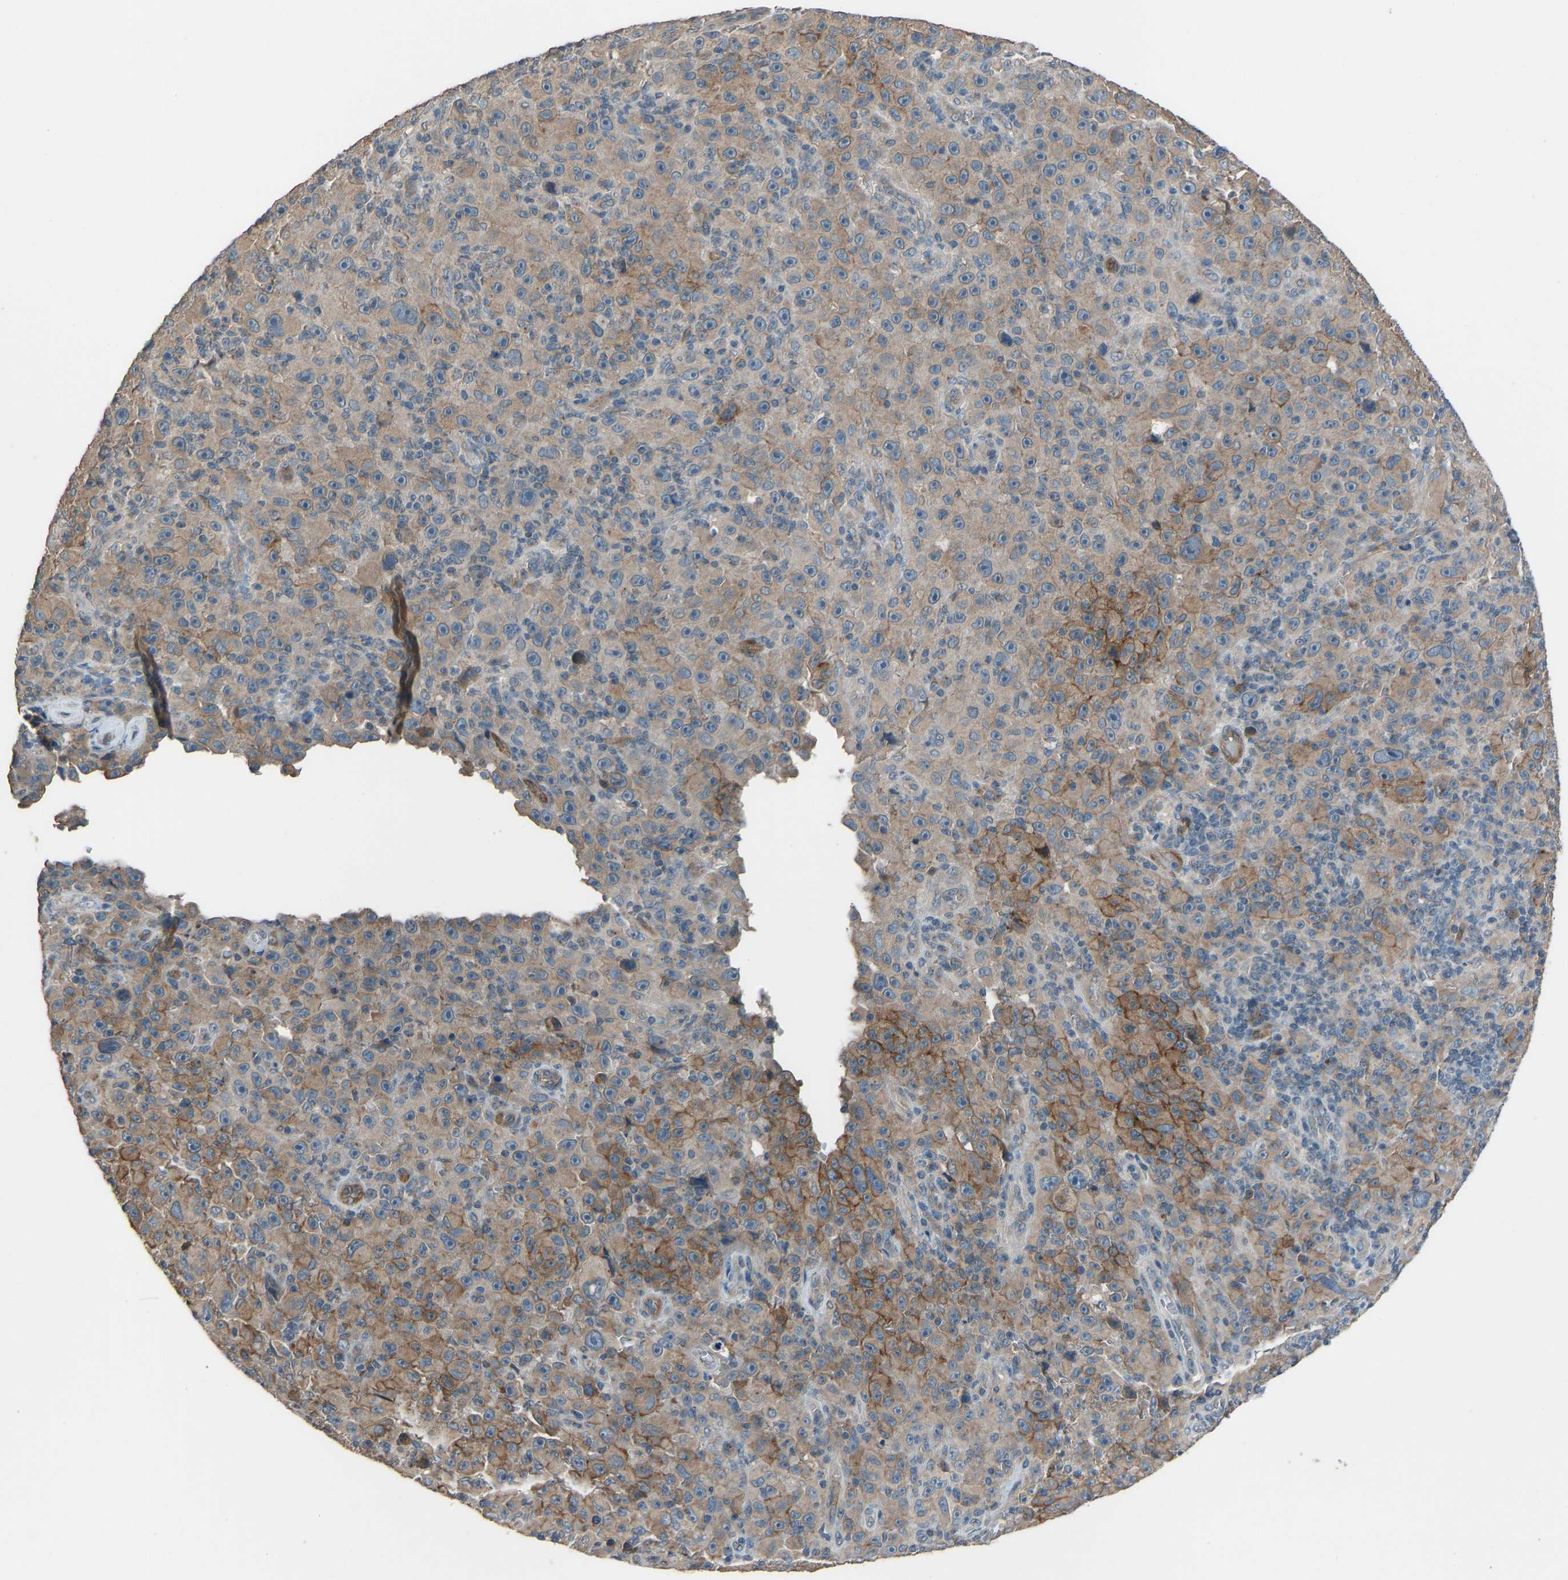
{"staining": {"intensity": "moderate", "quantity": ">75%", "location": "cytoplasmic/membranous"}, "tissue": "melanoma", "cell_type": "Tumor cells", "image_type": "cancer", "snomed": [{"axis": "morphology", "description": "Malignant melanoma, NOS"}, {"axis": "topography", "description": "Skin"}], "caption": "DAB (3,3'-diaminobenzidine) immunohistochemical staining of human malignant melanoma shows moderate cytoplasmic/membranous protein staining in about >75% of tumor cells. (DAB (3,3'-diaminobenzidine) IHC with brightfield microscopy, high magnification).", "gene": "SLC43A1", "patient": {"sex": "female", "age": 82}}